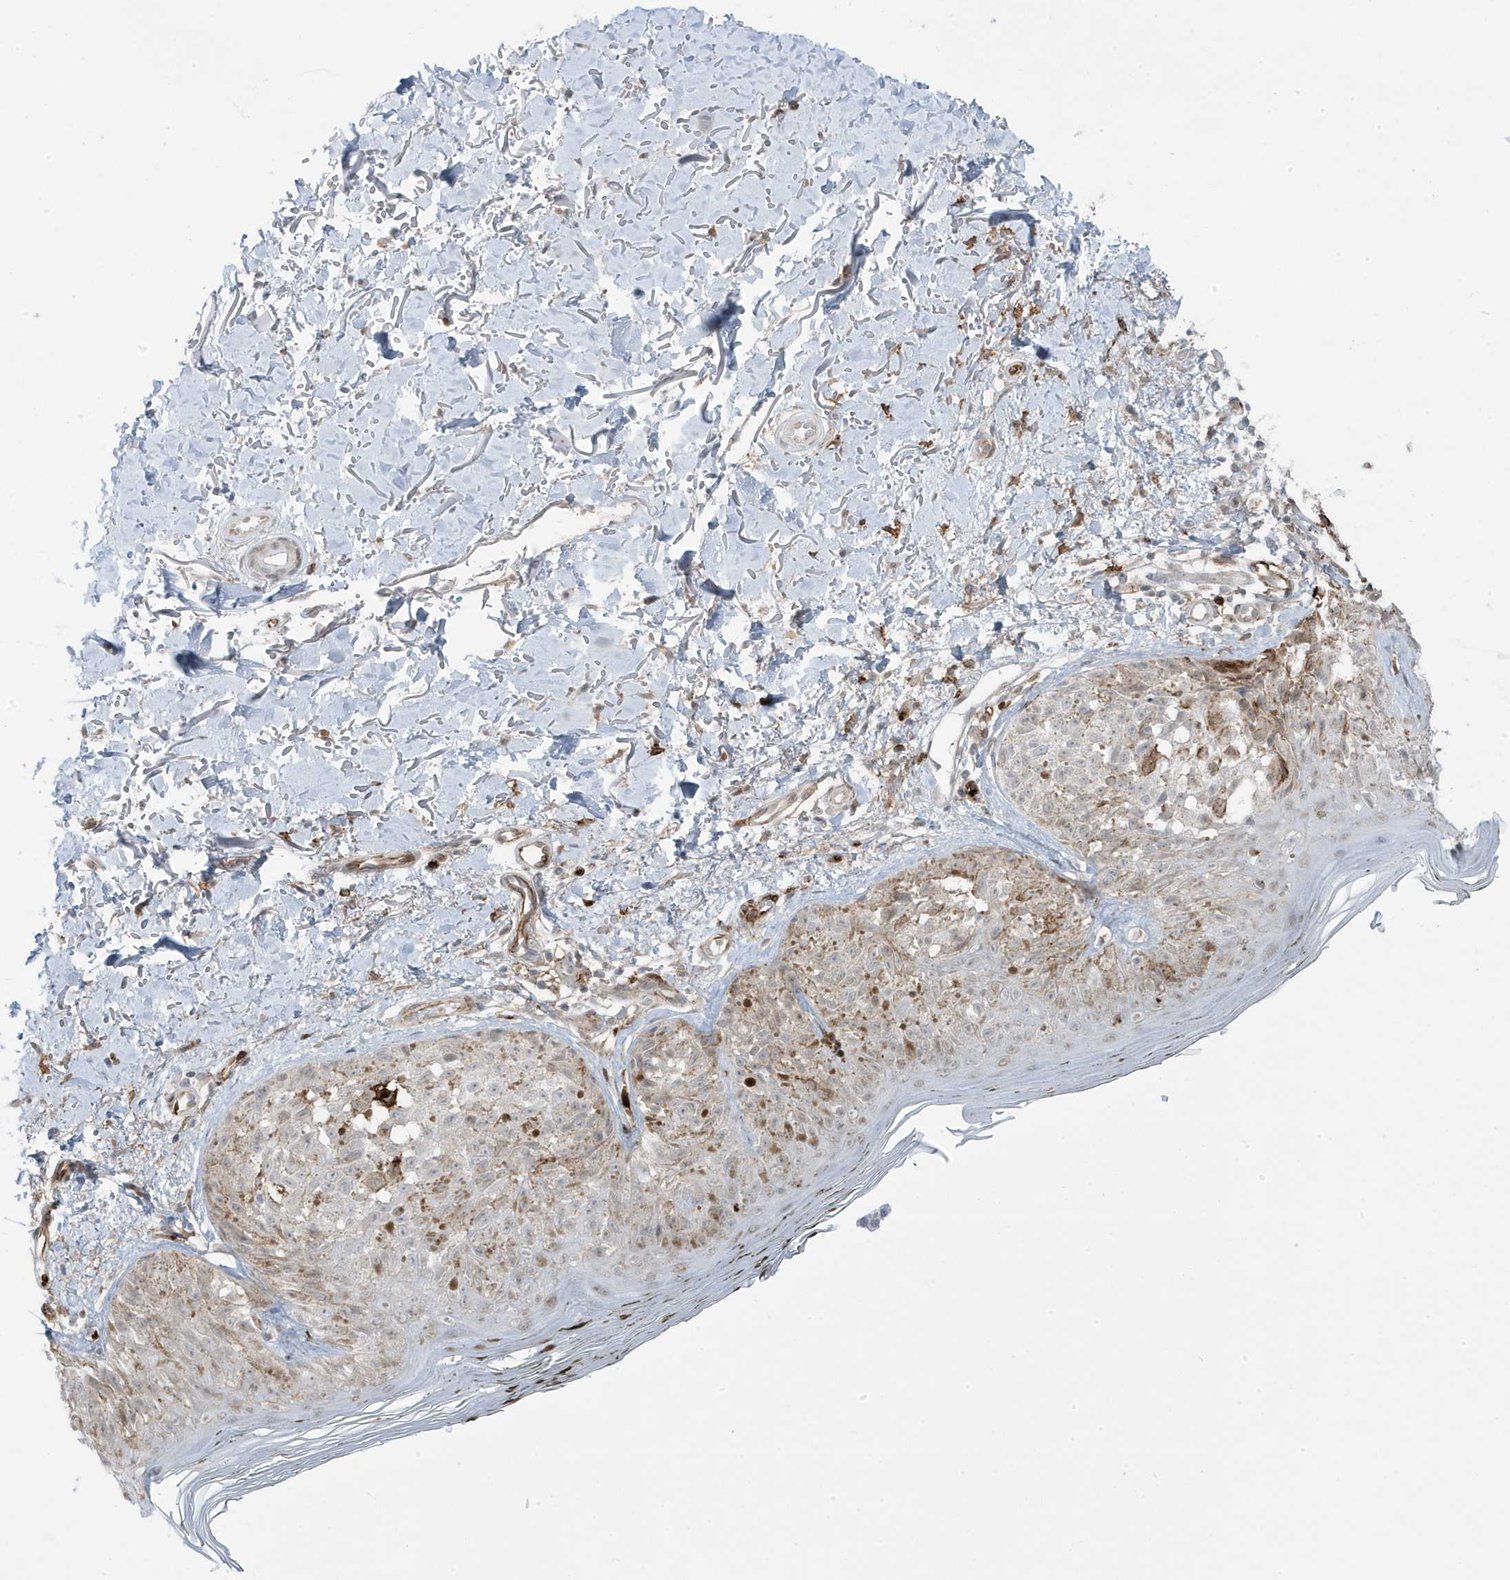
{"staining": {"intensity": "weak", "quantity": "<25%", "location": "nuclear"}, "tissue": "melanoma", "cell_type": "Tumor cells", "image_type": "cancer", "snomed": [{"axis": "morphology", "description": "Malignant melanoma, NOS"}, {"axis": "topography", "description": "Skin"}], "caption": "This image is of melanoma stained with immunohistochemistry to label a protein in brown with the nuclei are counter-stained blue. There is no expression in tumor cells. (Stains: DAB IHC with hematoxylin counter stain, Microscopy: brightfield microscopy at high magnification).", "gene": "ADAMTSL3", "patient": {"sex": "female", "age": 50}}